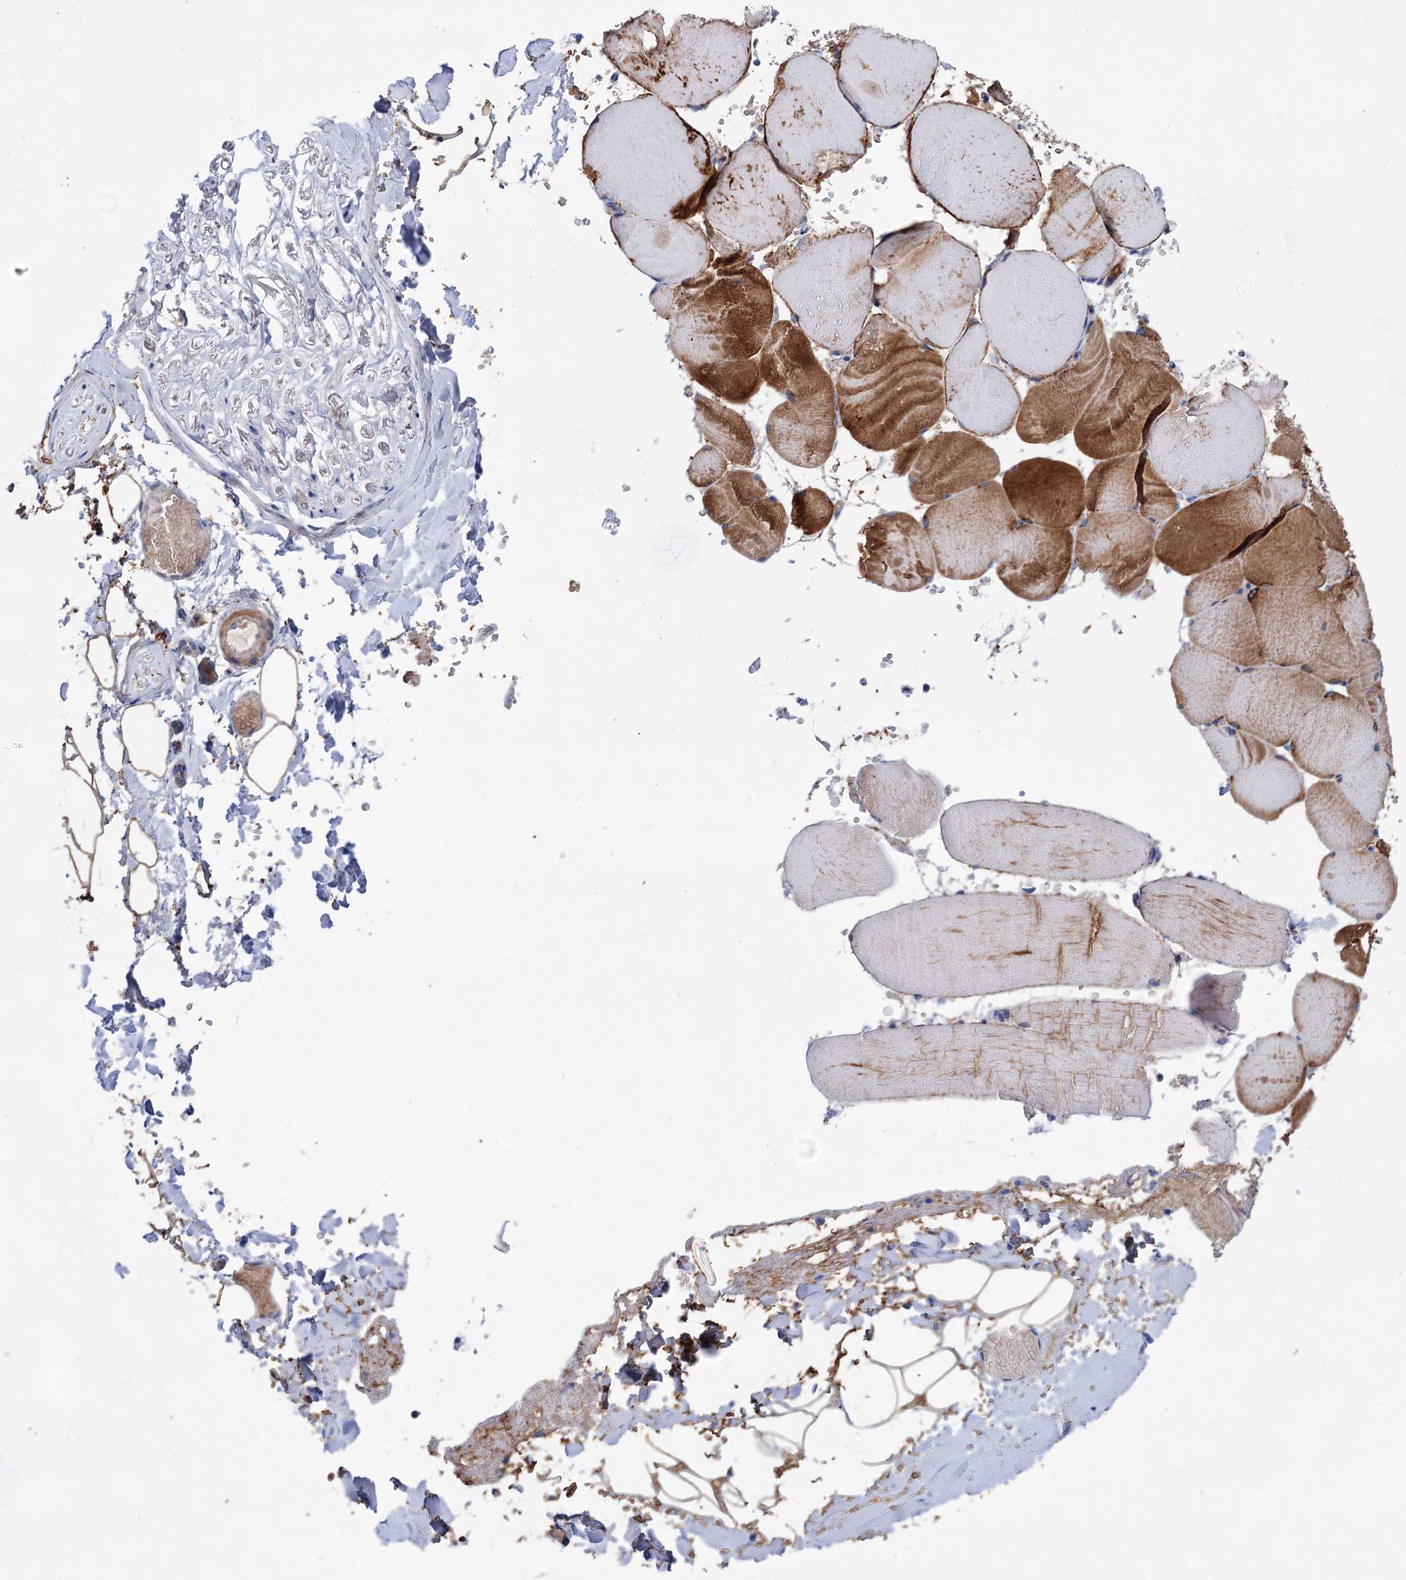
{"staining": {"intensity": "negative", "quantity": "none", "location": "none"}, "tissue": "adipose tissue", "cell_type": "Adipocytes", "image_type": "normal", "snomed": [{"axis": "morphology", "description": "Normal tissue, NOS"}, {"axis": "topography", "description": "Skeletal muscle"}, {"axis": "topography", "description": "Peripheral nerve tissue"}], "caption": "There is no significant expression in adipocytes of adipose tissue.", "gene": "GPR155", "patient": {"sex": "female", "age": 55}}